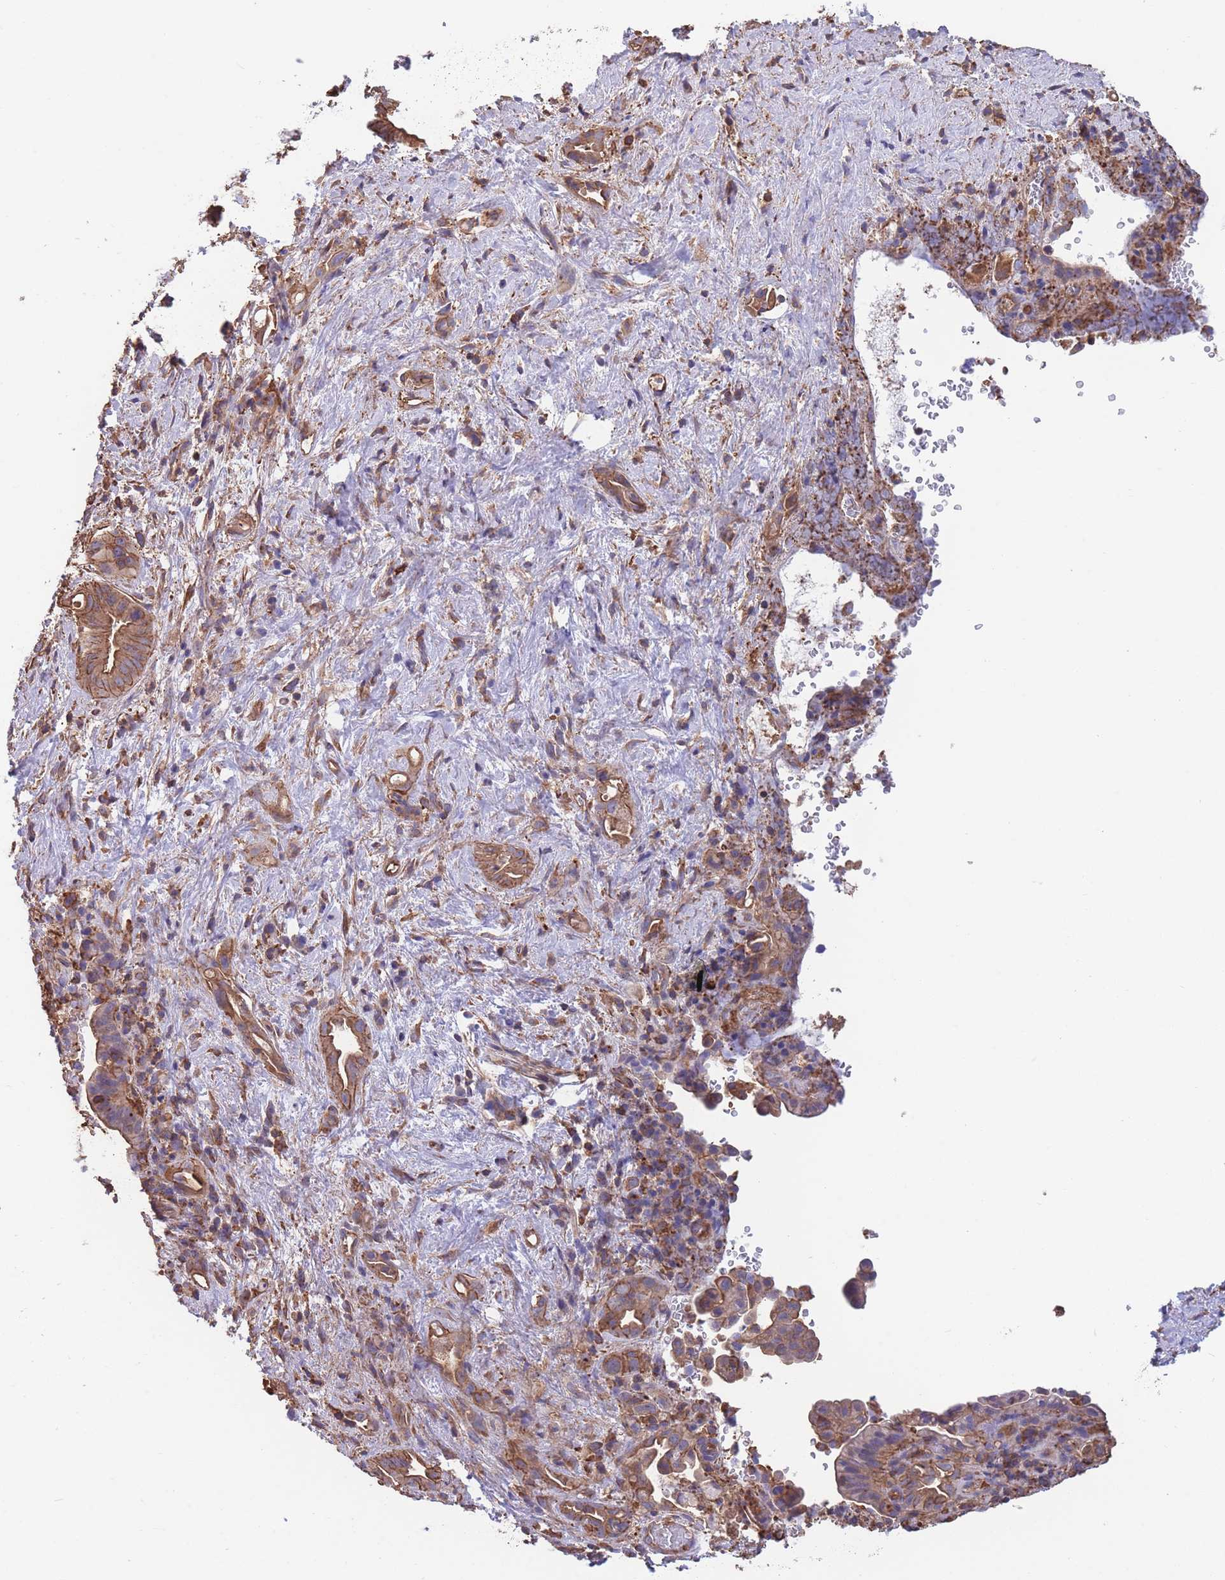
{"staining": {"intensity": "moderate", "quantity": ">75%", "location": "cytoplasmic/membranous"}, "tissue": "liver cancer", "cell_type": "Tumor cells", "image_type": "cancer", "snomed": [{"axis": "morphology", "description": "Cholangiocarcinoma"}, {"axis": "topography", "description": "Liver"}], "caption": "Immunohistochemical staining of liver cholangiocarcinoma demonstrates moderate cytoplasmic/membranous protein positivity in approximately >75% of tumor cells.", "gene": "LRRN4CL", "patient": {"sex": "female", "age": 68}}